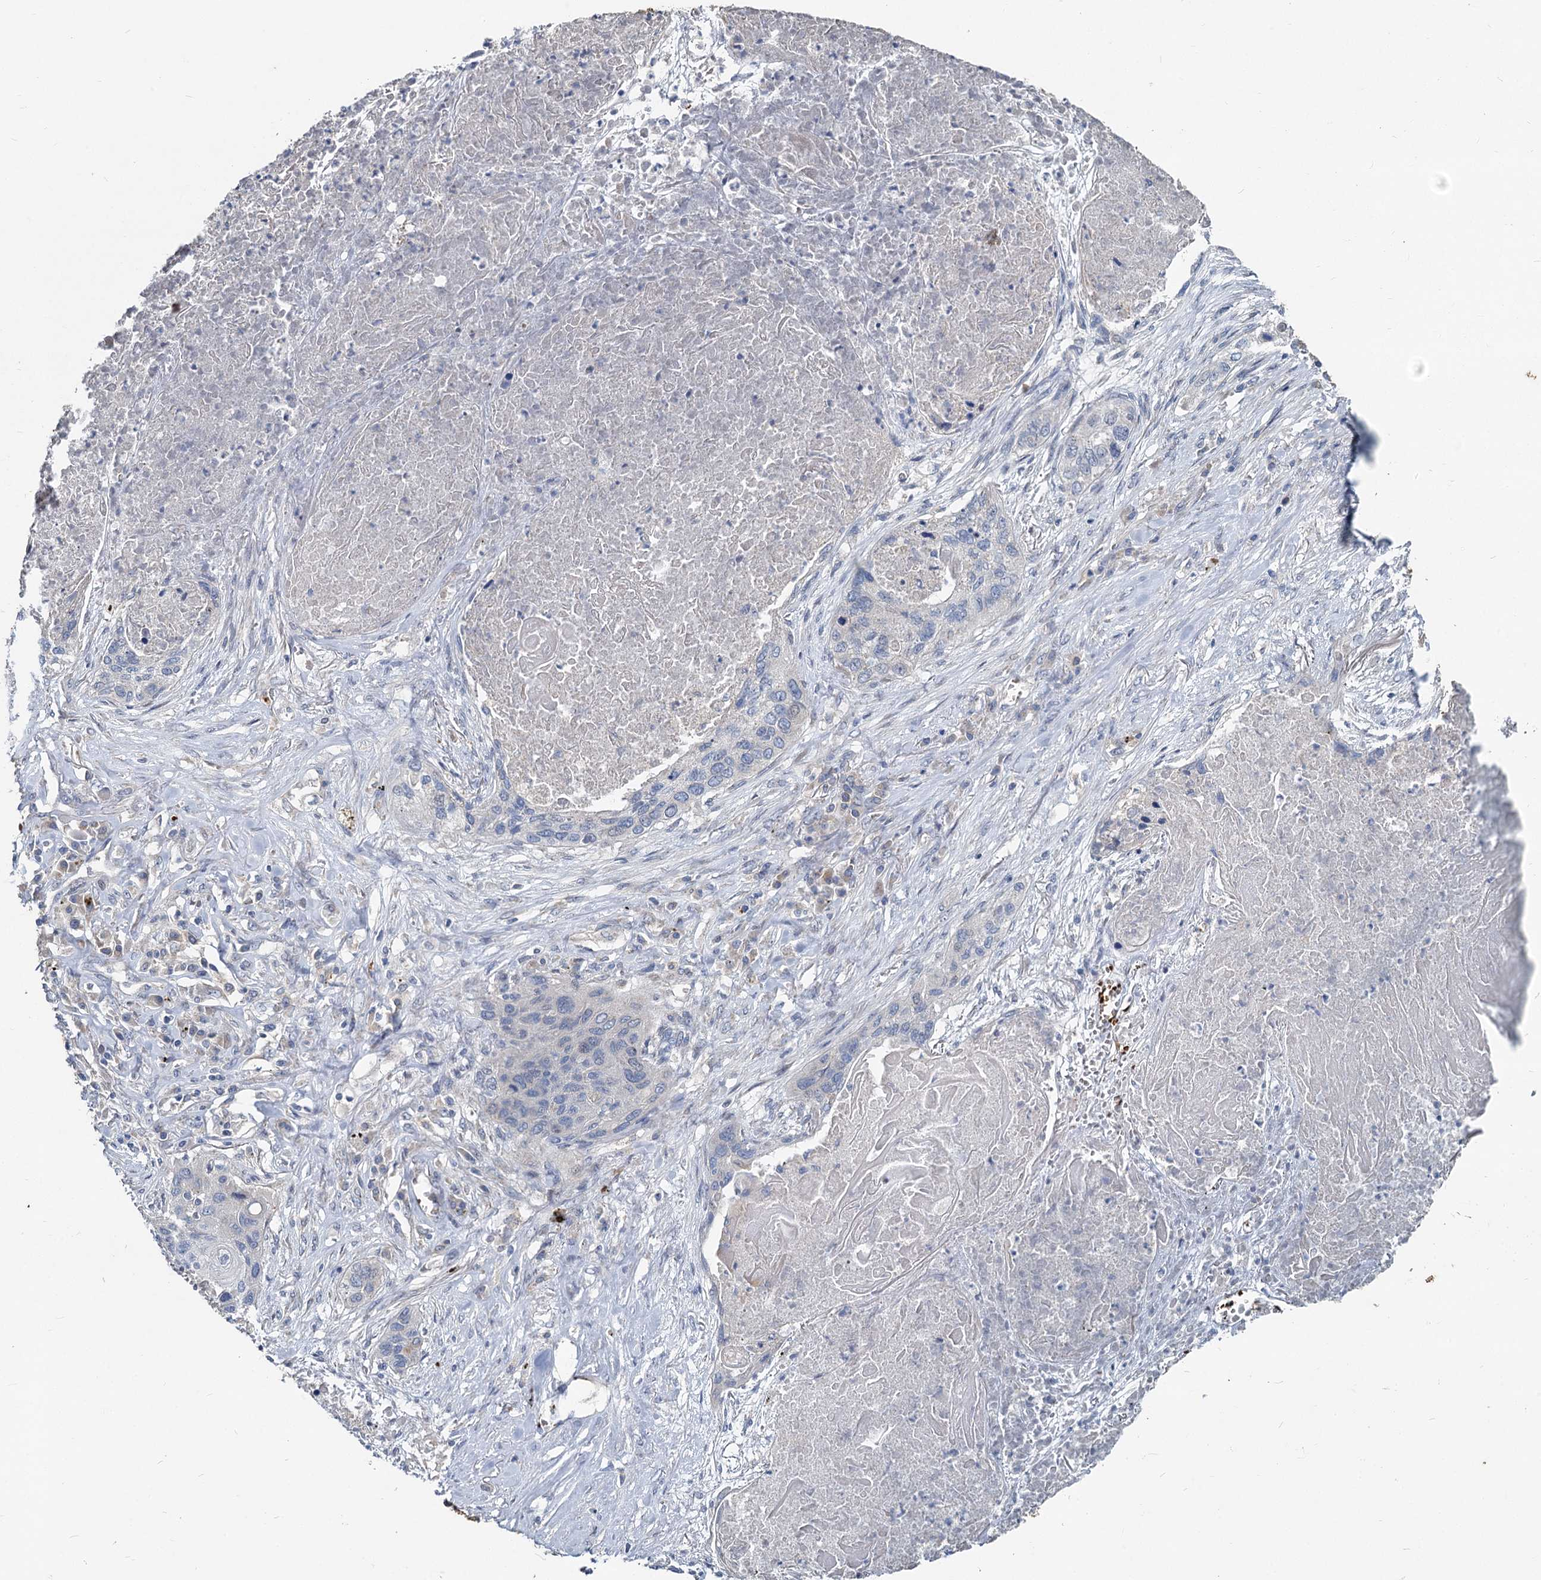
{"staining": {"intensity": "negative", "quantity": "none", "location": "none"}, "tissue": "lung cancer", "cell_type": "Tumor cells", "image_type": "cancer", "snomed": [{"axis": "morphology", "description": "Squamous cell carcinoma, NOS"}, {"axis": "topography", "description": "Lung"}], "caption": "There is no significant positivity in tumor cells of lung squamous cell carcinoma.", "gene": "TCTN2", "patient": {"sex": "female", "age": 63}}